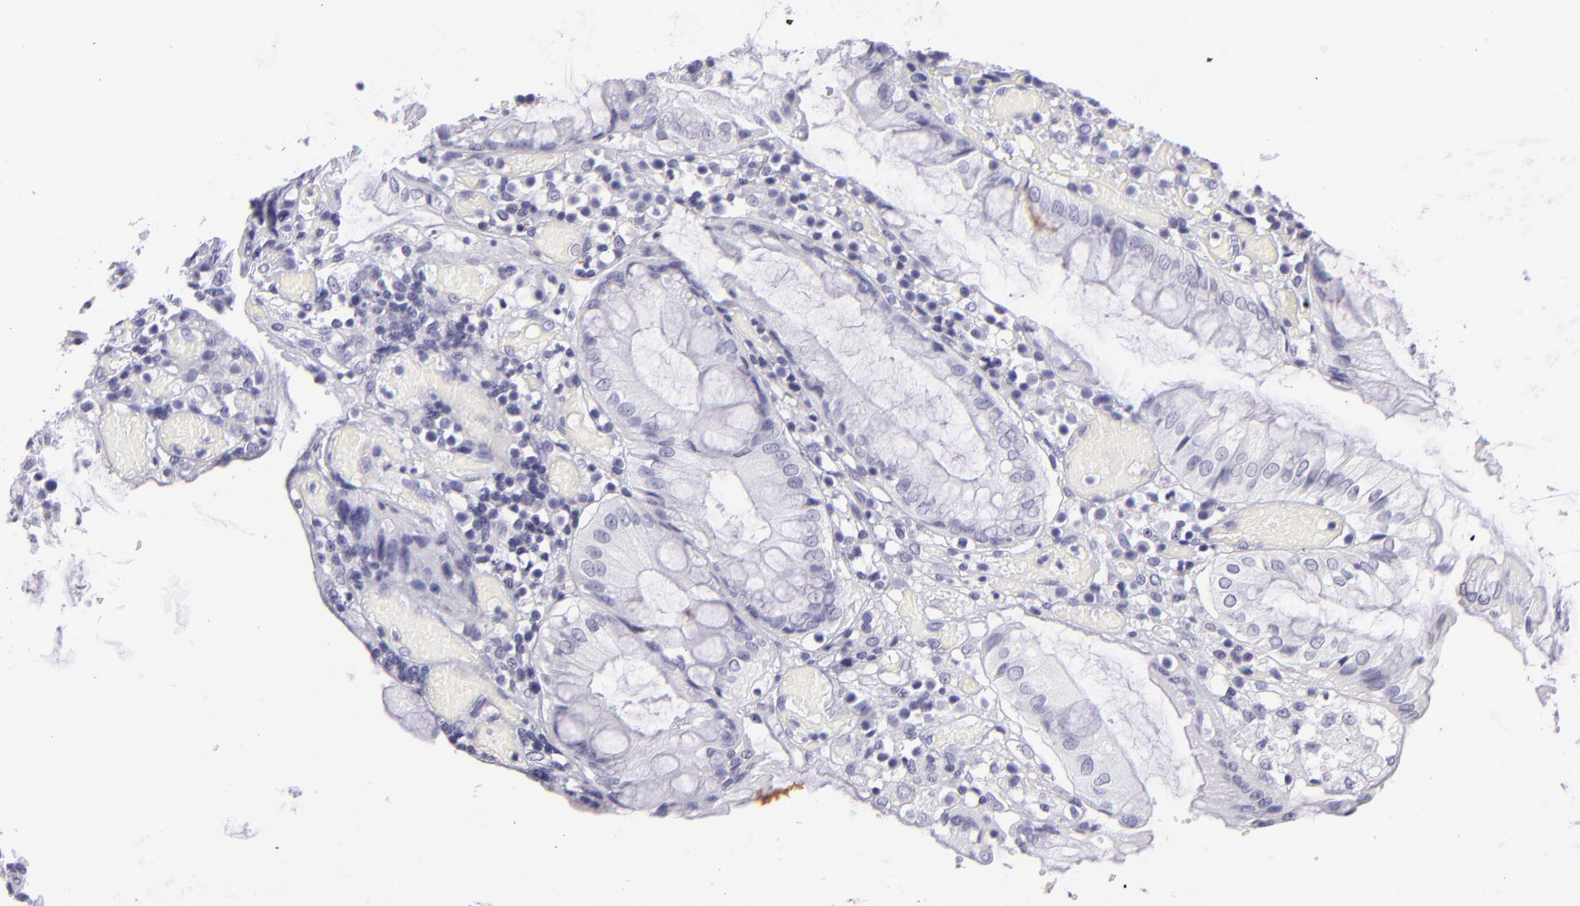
{"staining": {"intensity": "negative", "quantity": "none", "location": "none"}, "tissue": "colorectal cancer", "cell_type": "Tumor cells", "image_type": "cancer", "snomed": [{"axis": "morphology", "description": "Adenocarcinoma, NOS"}, {"axis": "topography", "description": "Rectum"}], "caption": "Histopathology image shows no protein positivity in tumor cells of colorectal cancer tissue.", "gene": "PVALB", "patient": {"sex": "female", "age": 98}}